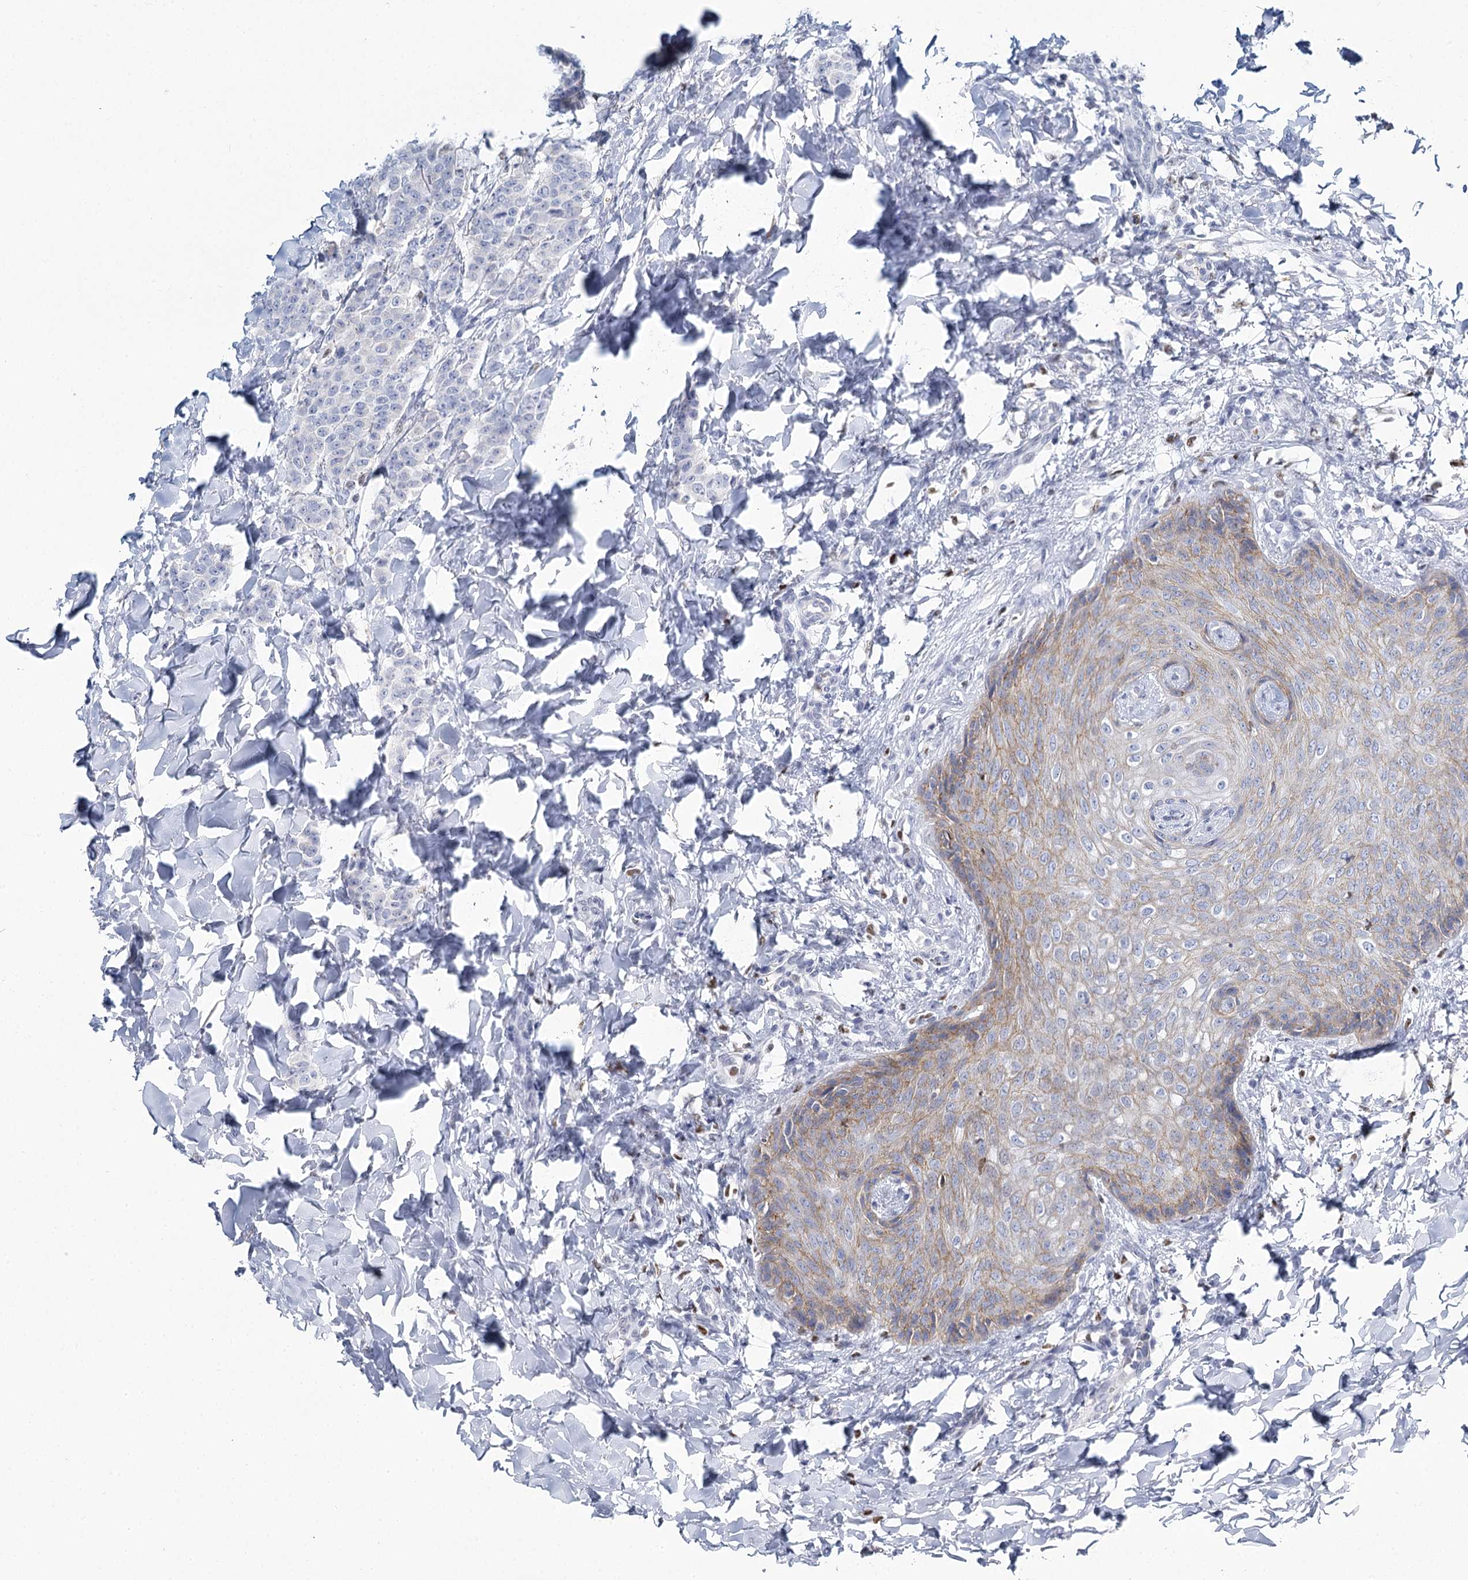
{"staining": {"intensity": "negative", "quantity": "none", "location": "none"}, "tissue": "breast cancer", "cell_type": "Tumor cells", "image_type": "cancer", "snomed": [{"axis": "morphology", "description": "Duct carcinoma"}, {"axis": "topography", "description": "Breast"}], "caption": "Tumor cells show no significant protein expression in breast invasive ductal carcinoma.", "gene": "IGSF3", "patient": {"sex": "female", "age": 40}}